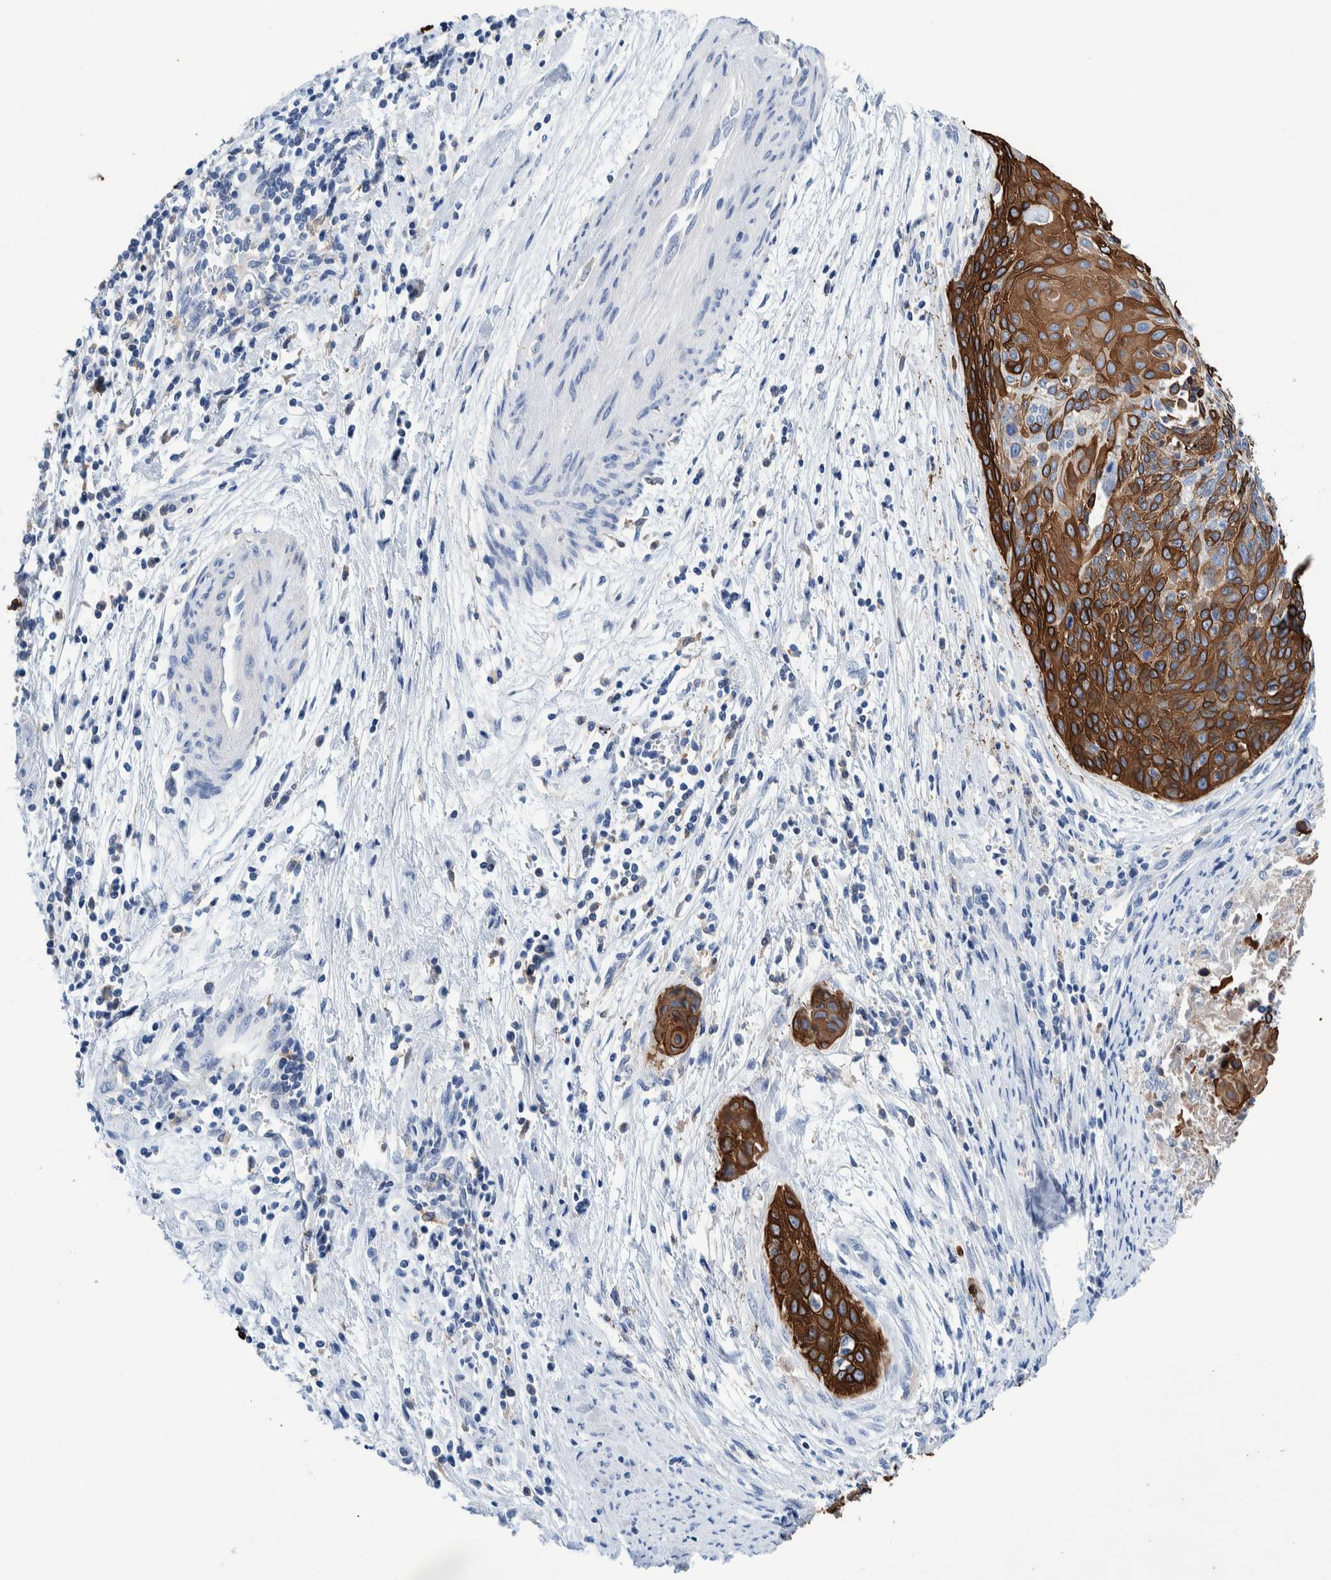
{"staining": {"intensity": "strong", "quantity": "25%-75%", "location": "cytoplasmic/membranous"}, "tissue": "cervical cancer", "cell_type": "Tumor cells", "image_type": "cancer", "snomed": [{"axis": "morphology", "description": "Squamous cell carcinoma, NOS"}, {"axis": "topography", "description": "Cervix"}], "caption": "Protein analysis of cervical cancer (squamous cell carcinoma) tissue displays strong cytoplasmic/membranous staining in approximately 25%-75% of tumor cells. (IHC, brightfield microscopy, high magnification).", "gene": "KRT14", "patient": {"sex": "female", "age": 55}}